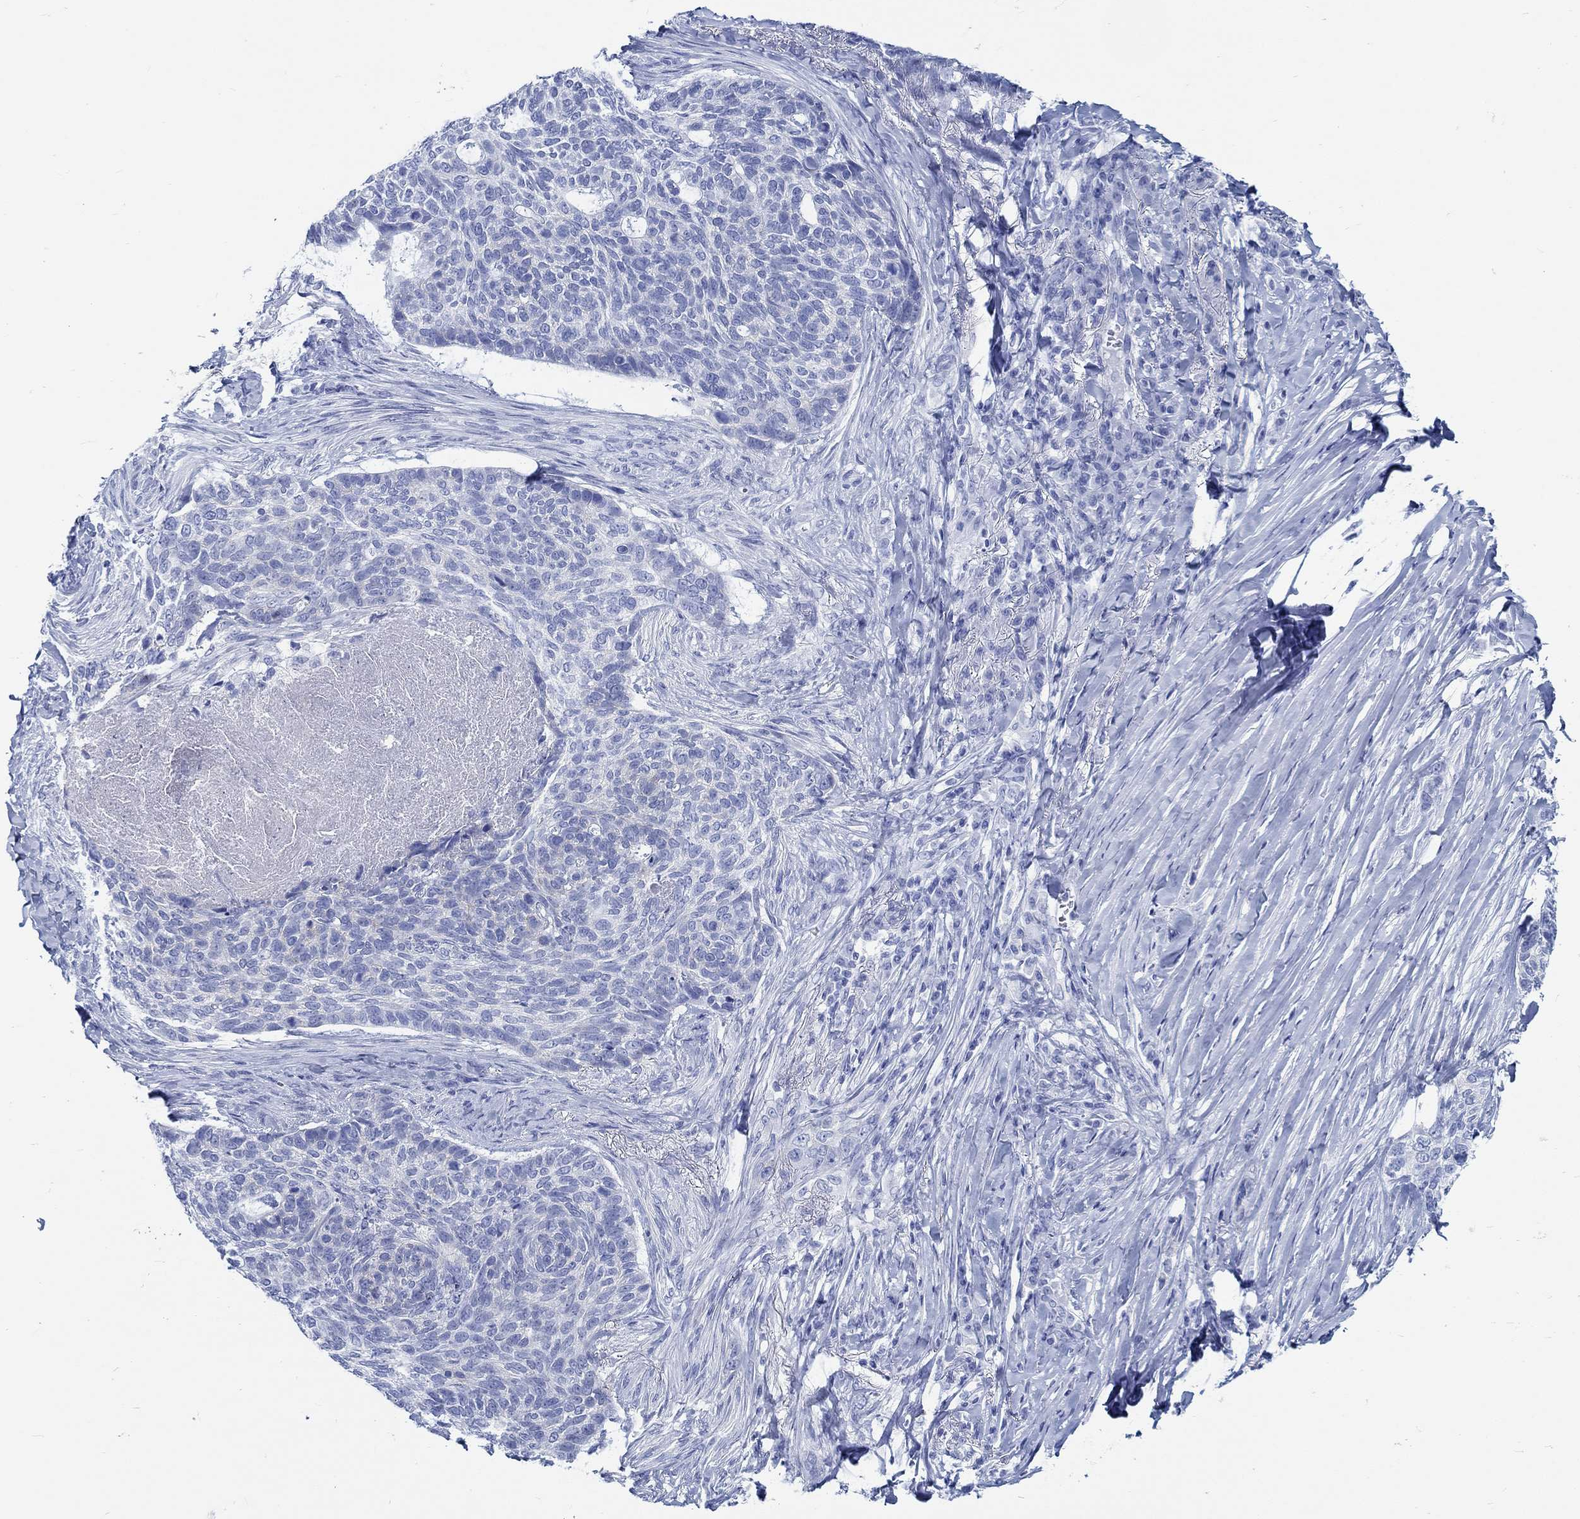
{"staining": {"intensity": "negative", "quantity": "none", "location": "none"}, "tissue": "skin cancer", "cell_type": "Tumor cells", "image_type": "cancer", "snomed": [{"axis": "morphology", "description": "Basal cell carcinoma"}, {"axis": "topography", "description": "Skin"}], "caption": "IHC photomicrograph of neoplastic tissue: human skin cancer stained with DAB shows no significant protein positivity in tumor cells.", "gene": "RD3L", "patient": {"sex": "female", "age": 69}}